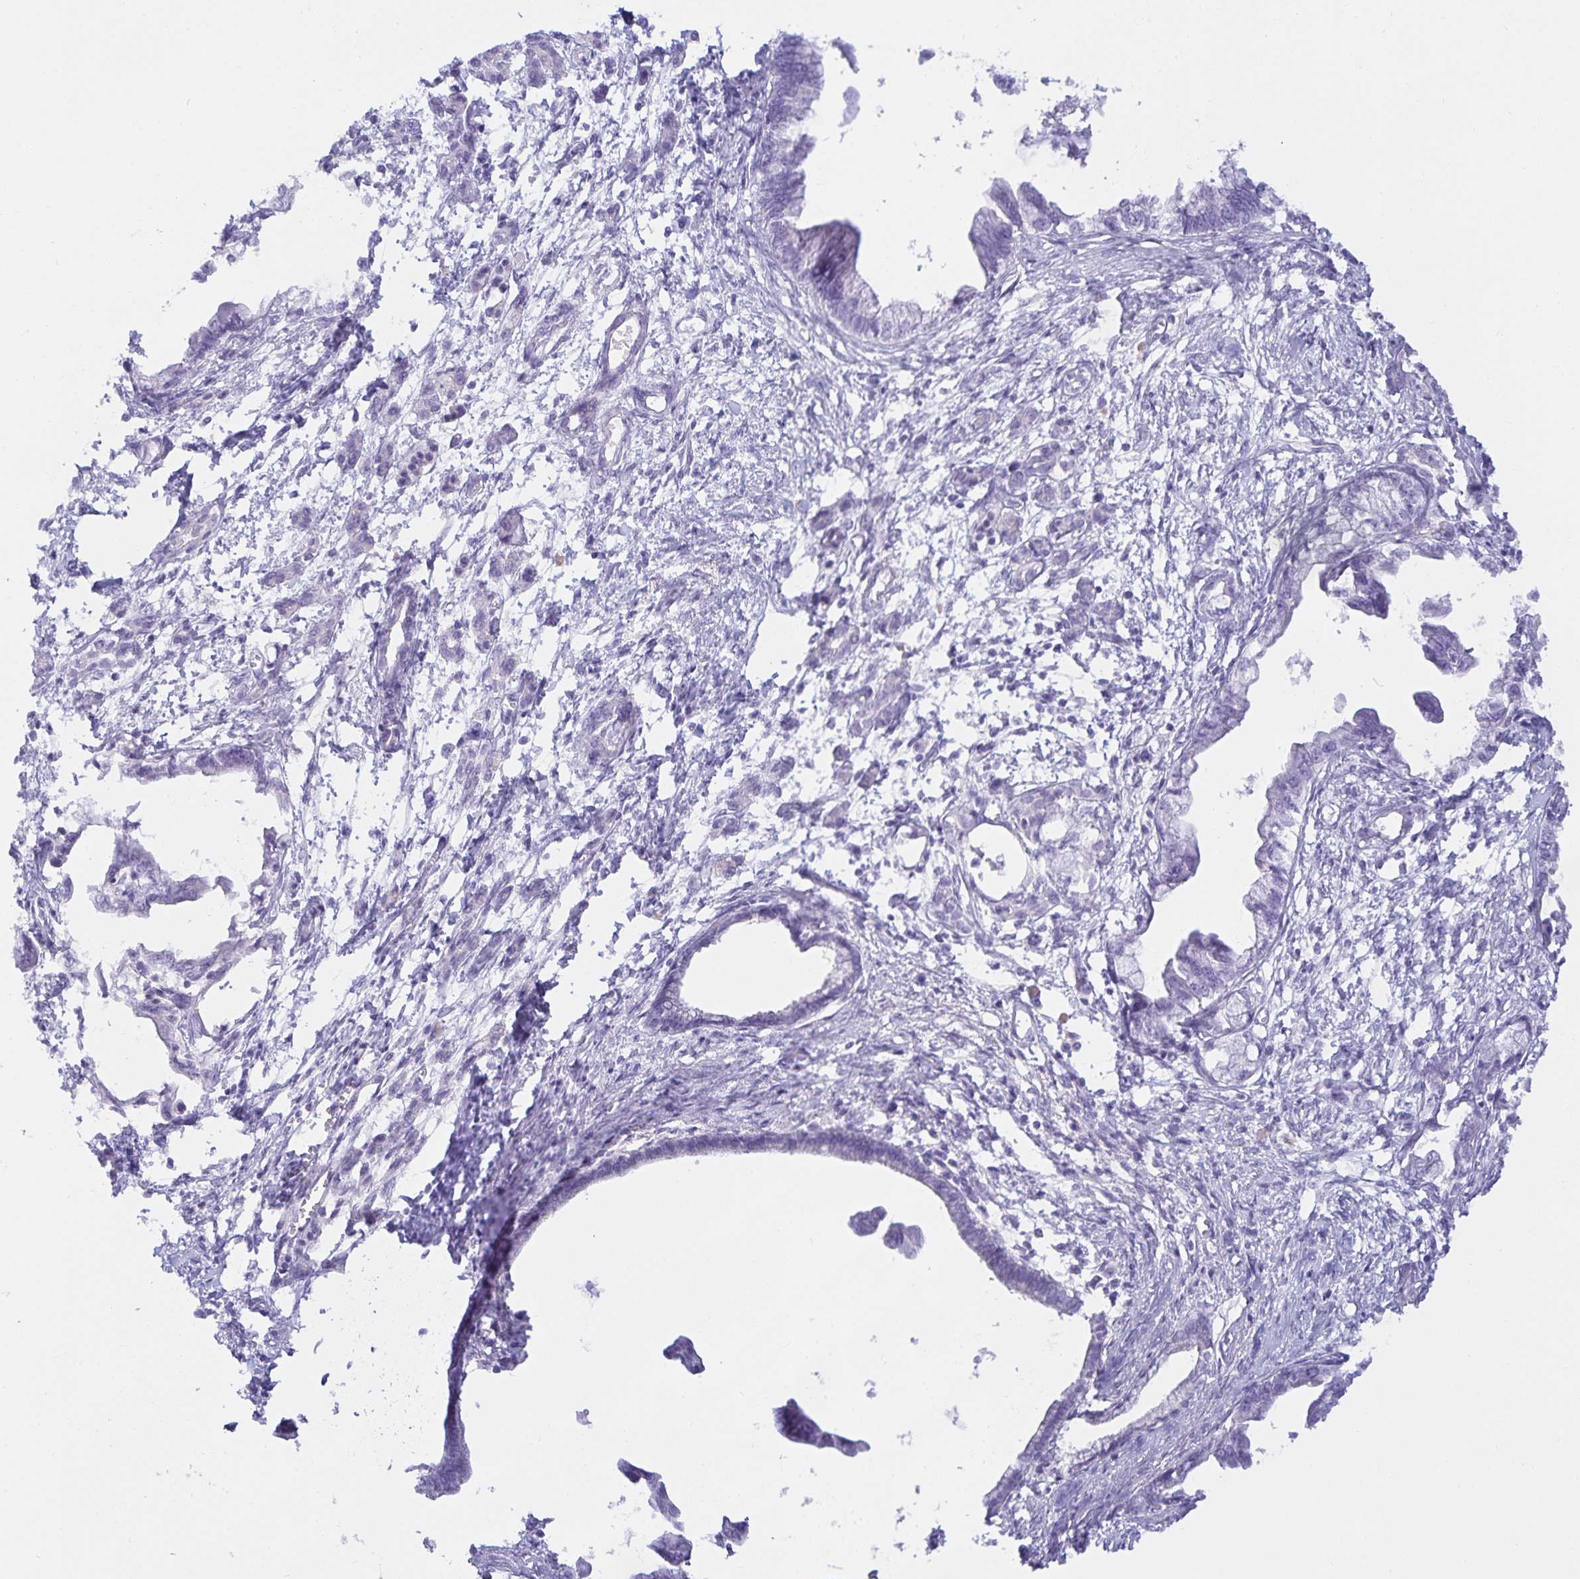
{"staining": {"intensity": "negative", "quantity": "none", "location": "none"}, "tissue": "pancreatic cancer", "cell_type": "Tumor cells", "image_type": "cancer", "snomed": [{"axis": "morphology", "description": "Adenocarcinoma, NOS"}, {"axis": "topography", "description": "Pancreas"}], "caption": "Immunohistochemistry (IHC) histopathology image of neoplastic tissue: adenocarcinoma (pancreatic) stained with DAB exhibits no significant protein staining in tumor cells.", "gene": "MON2", "patient": {"sex": "male", "age": 61}}